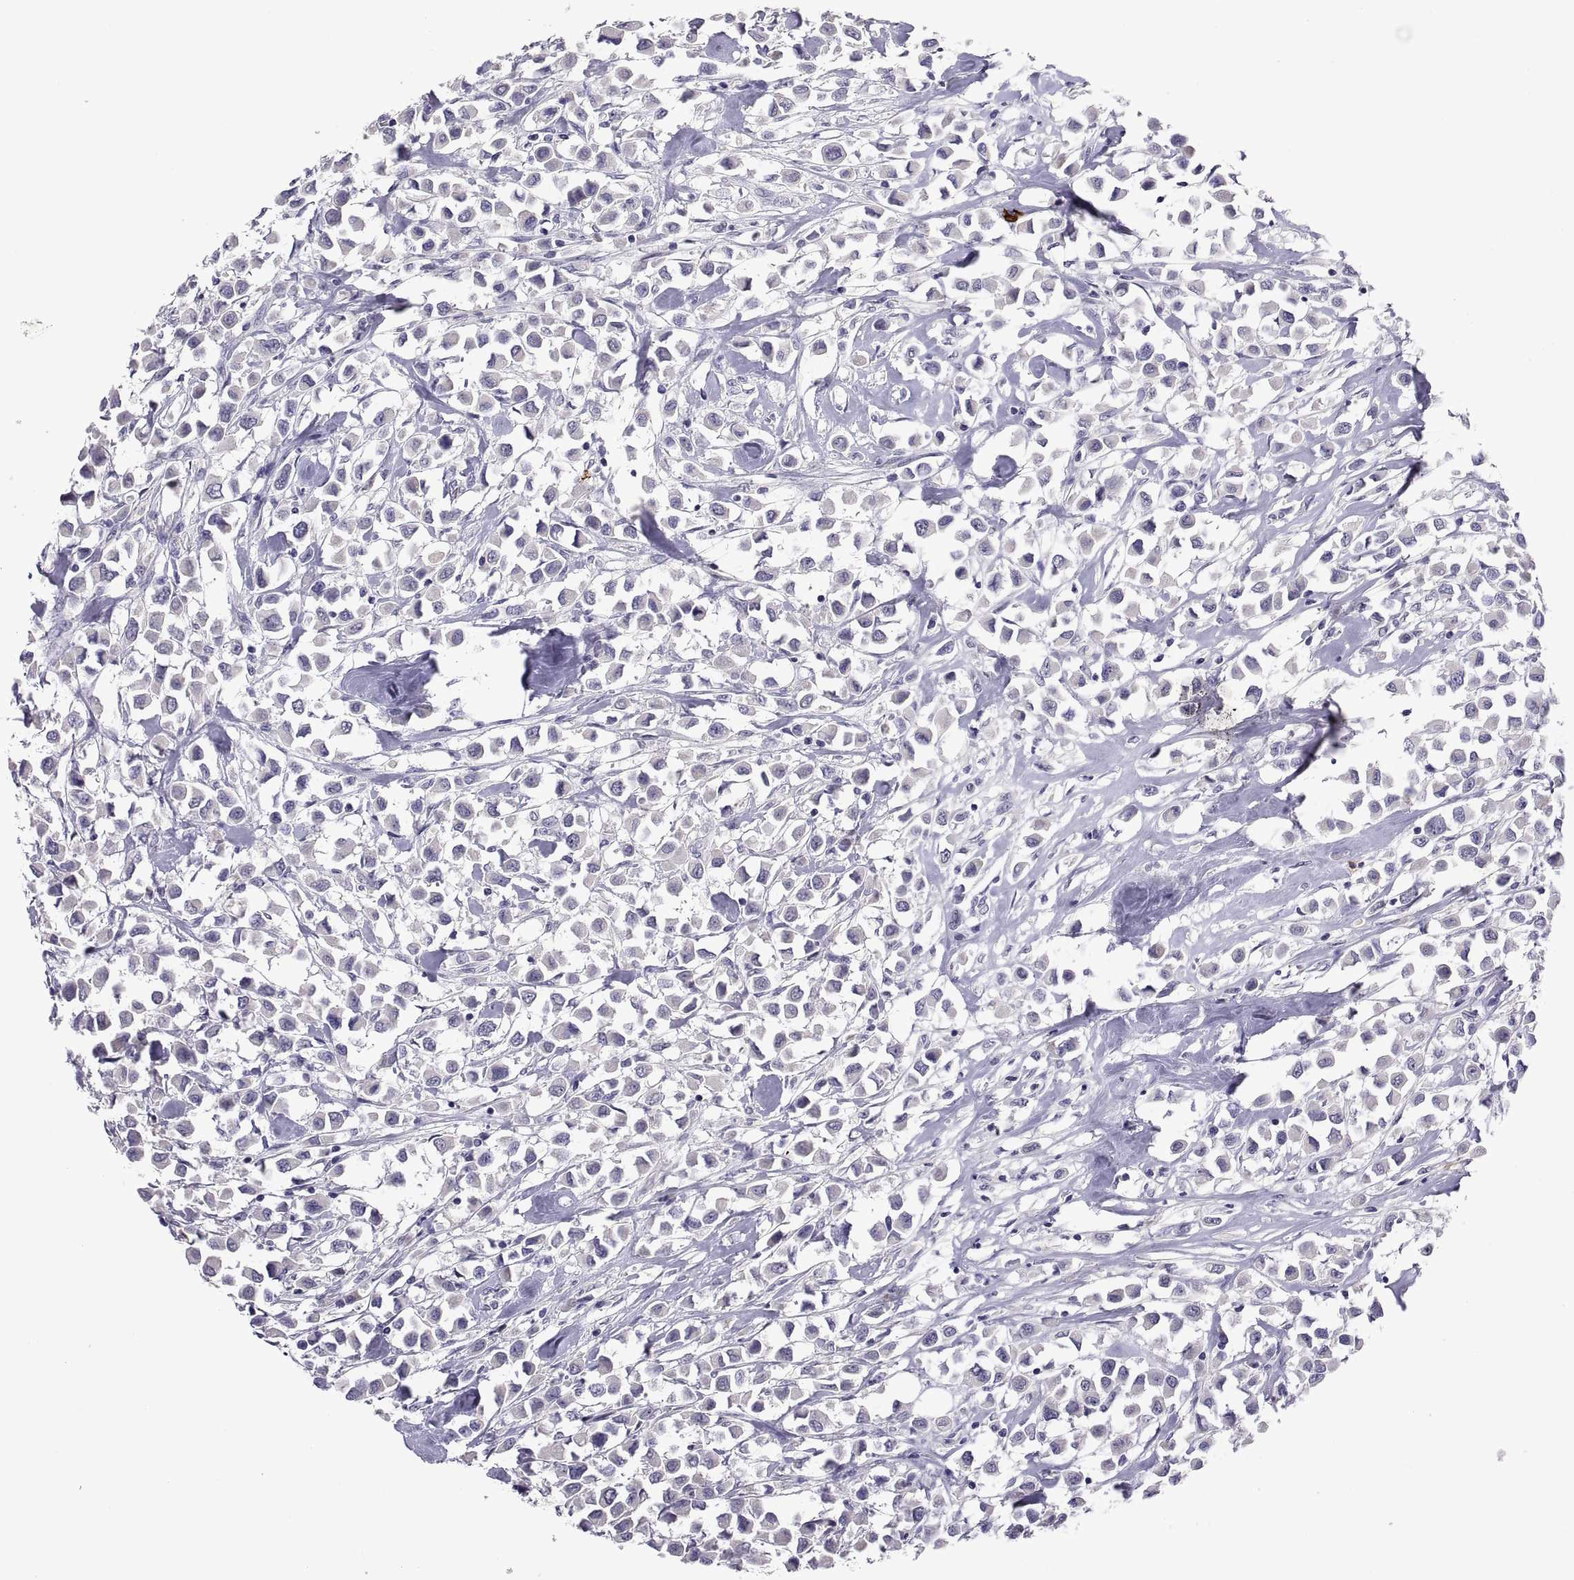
{"staining": {"intensity": "negative", "quantity": "none", "location": "none"}, "tissue": "breast cancer", "cell_type": "Tumor cells", "image_type": "cancer", "snomed": [{"axis": "morphology", "description": "Duct carcinoma"}, {"axis": "topography", "description": "Breast"}], "caption": "This photomicrograph is of breast cancer stained with immunohistochemistry to label a protein in brown with the nuclei are counter-stained blue. There is no positivity in tumor cells.", "gene": "MS4A1", "patient": {"sex": "female", "age": 61}}